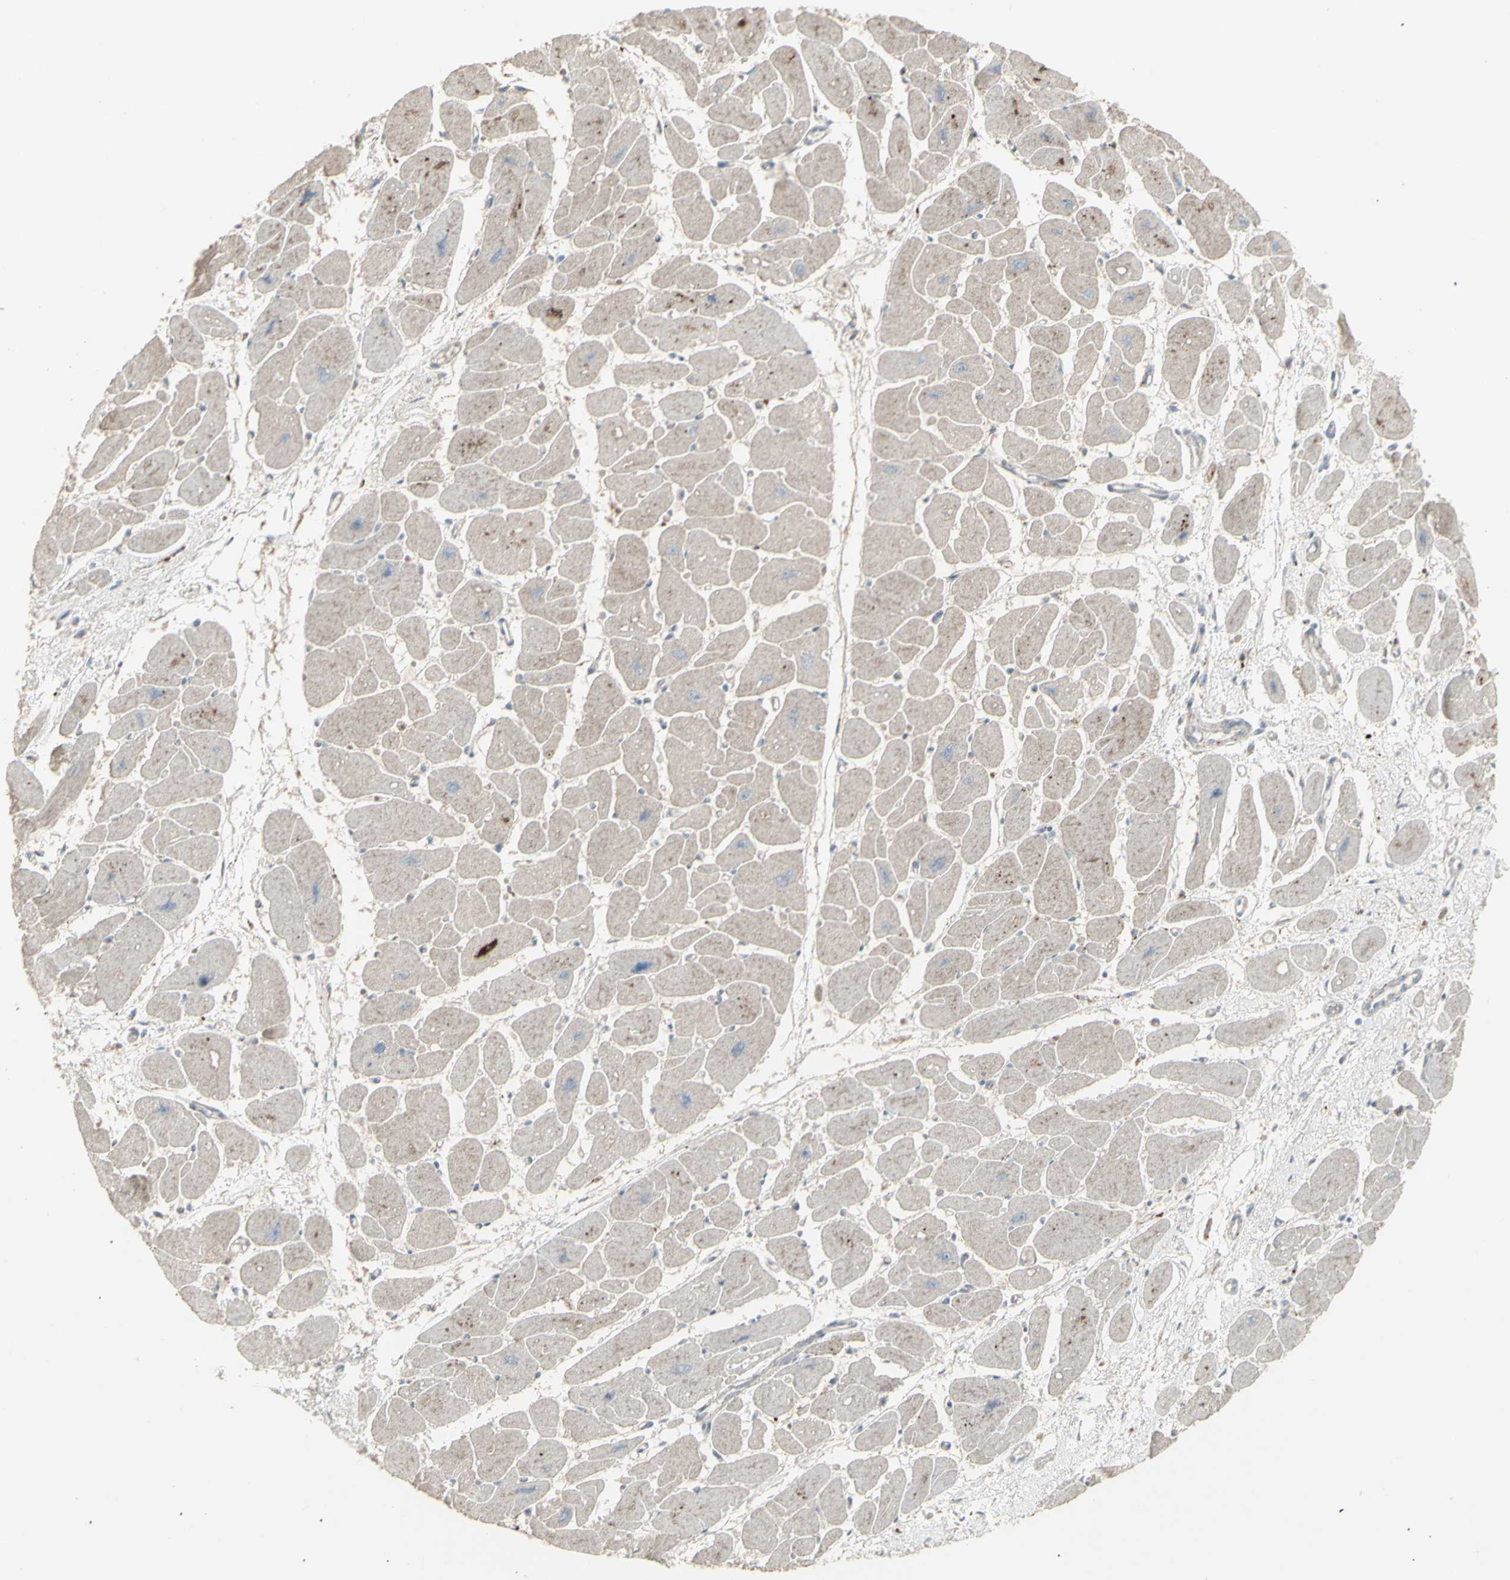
{"staining": {"intensity": "weak", "quantity": ">75%", "location": "cytoplasmic/membranous"}, "tissue": "heart muscle", "cell_type": "Cardiomyocytes", "image_type": "normal", "snomed": [{"axis": "morphology", "description": "Normal tissue, NOS"}, {"axis": "topography", "description": "Heart"}], "caption": "Cardiomyocytes display low levels of weak cytoplasmic/membranous staining in approximately >75% of cells in benign heart muscle.", "gene": "RNASEL", "patient": {"sex": "female", "age": 54}}